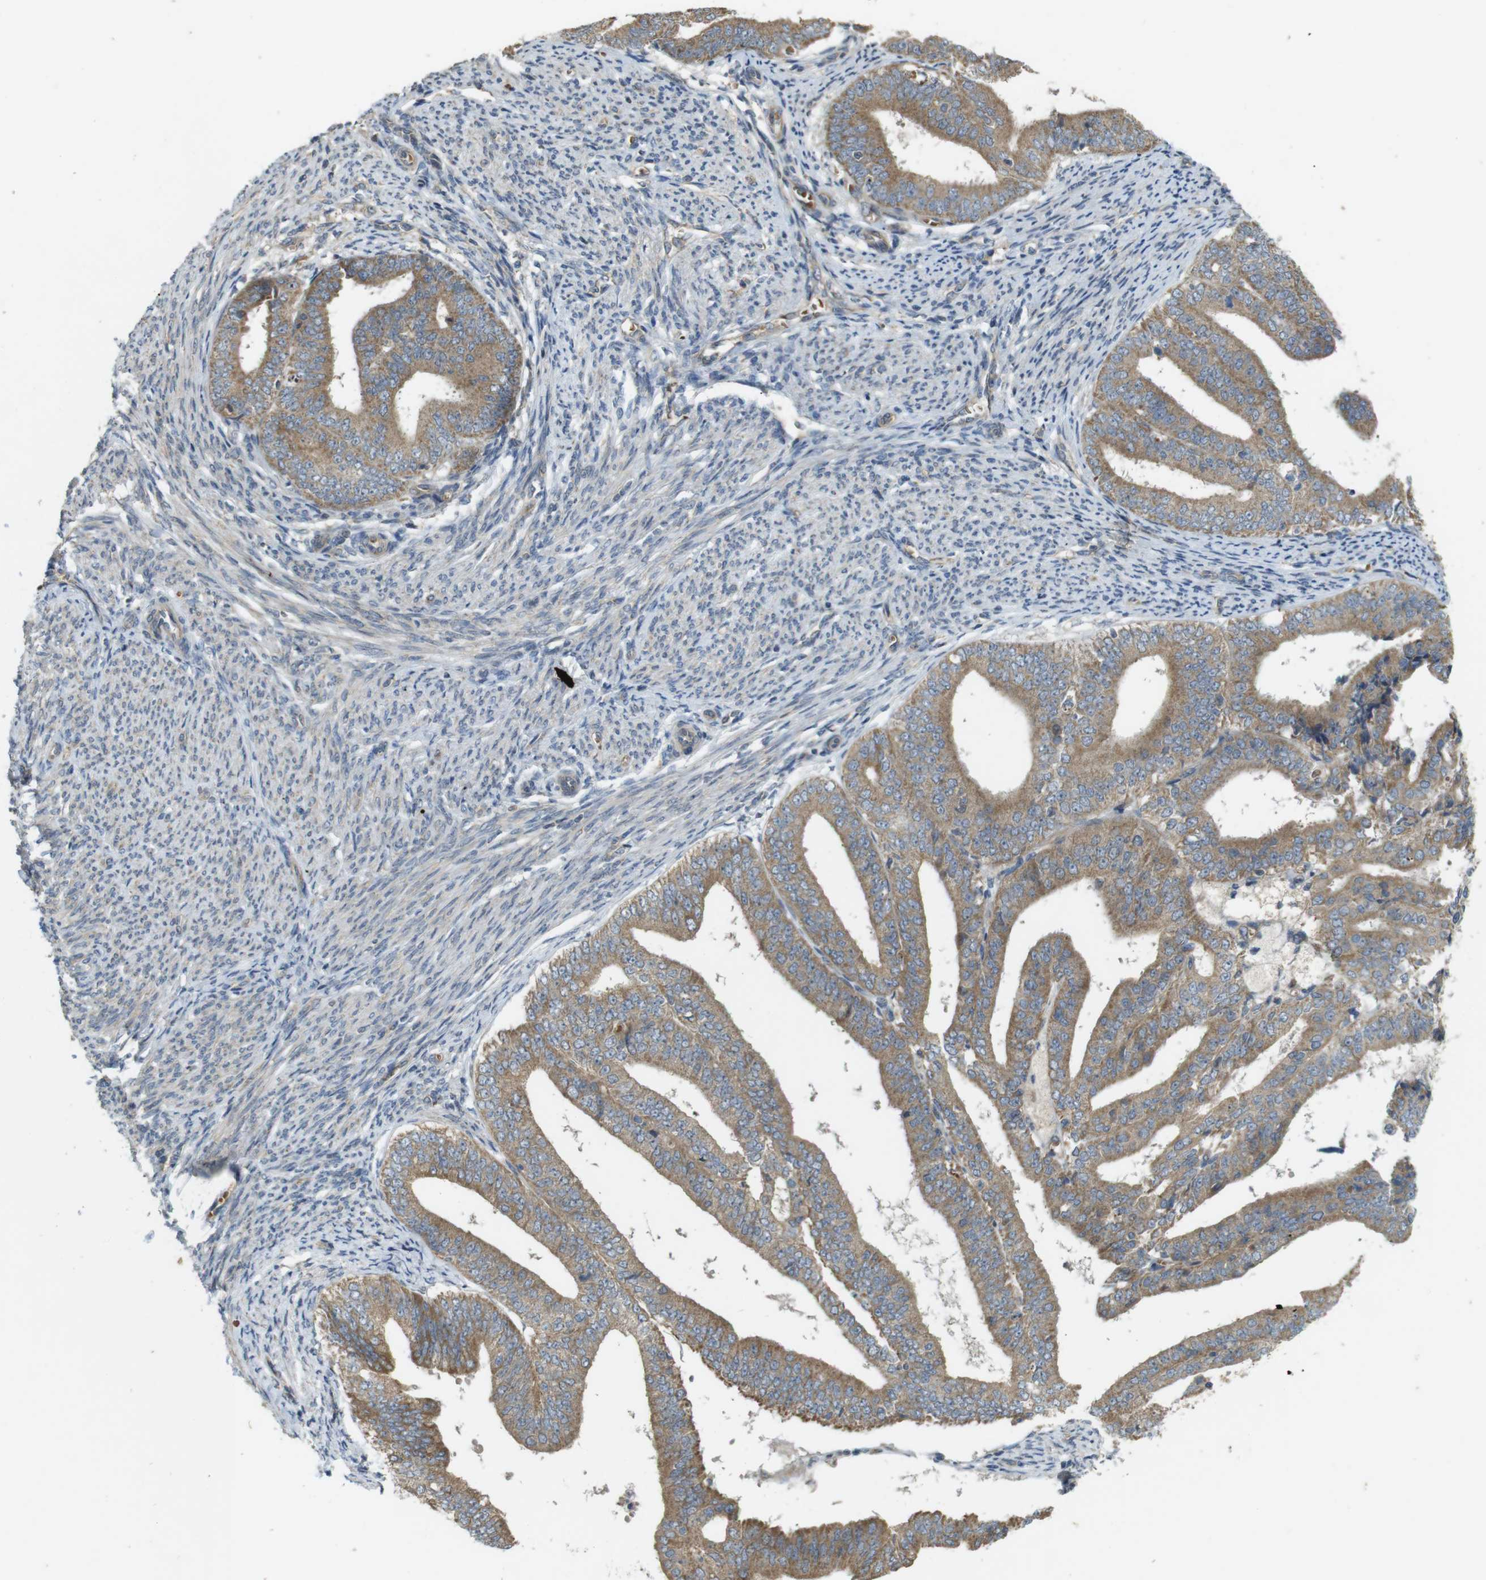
{"staining": {"intensity": "moderate", "quantity": ">75%", "location": "cytoplasmic/membranous"}, "tissue": "endometrial cancer", "cell_type": "Tumor cells", "image_type": "cancer", "snomed": [{"axis": "morphology", "description": "Adenocarcinoma, NOS"}, {"axis": "topography", "description": "Endometrium"}], "caption": "IHC histopathology image of endometrial cancer (adenocarcinoma) stained for a protein (brown), which demonstrates medium levels of moderate cytoplasmic/membranous staining in approximately >75% of tumor cells.", "gene": "CLTC", "patient": {"sex": "female", "age": 63}}